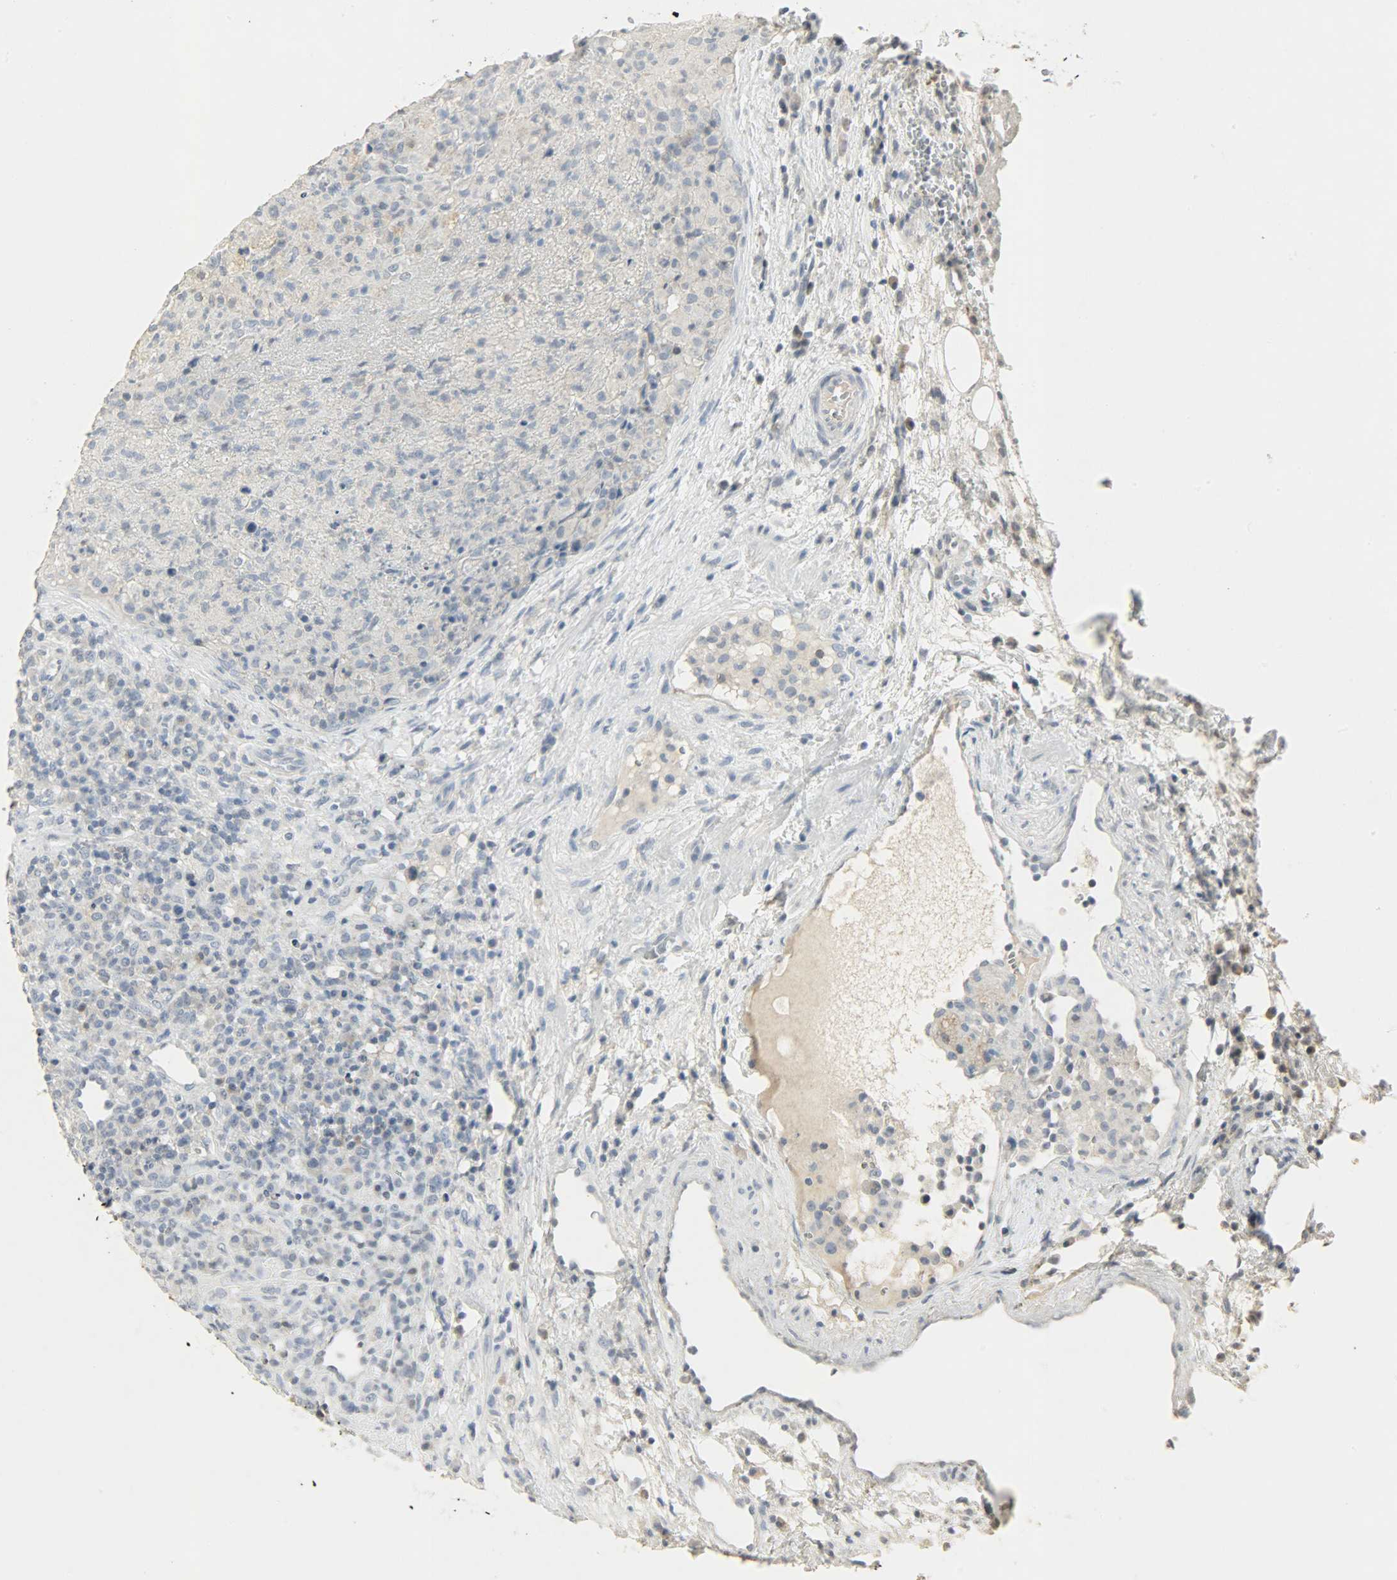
{"staining": {"intensity": "weak", "quantity": "25%-75%", "location": "cytoplasmic/membranous,nuclear"}, "tissue": "lymphoma", "cell_type": "Tumor cells", "image_type": "cancer", "snomed": [{"axis": "morphology", "description": "Hodgkin's disease, NOS"}, {"axis": "topography", "description": "Lymph node"}], "caption": "IHC of Hodgkin's disease reveals low levels of weak cytoplasmic/membranous and nuclear staining in about 25%-75% of tumor cells.", "gene": "CAMK4", "patient": {"sex": "male", "age": 65}}